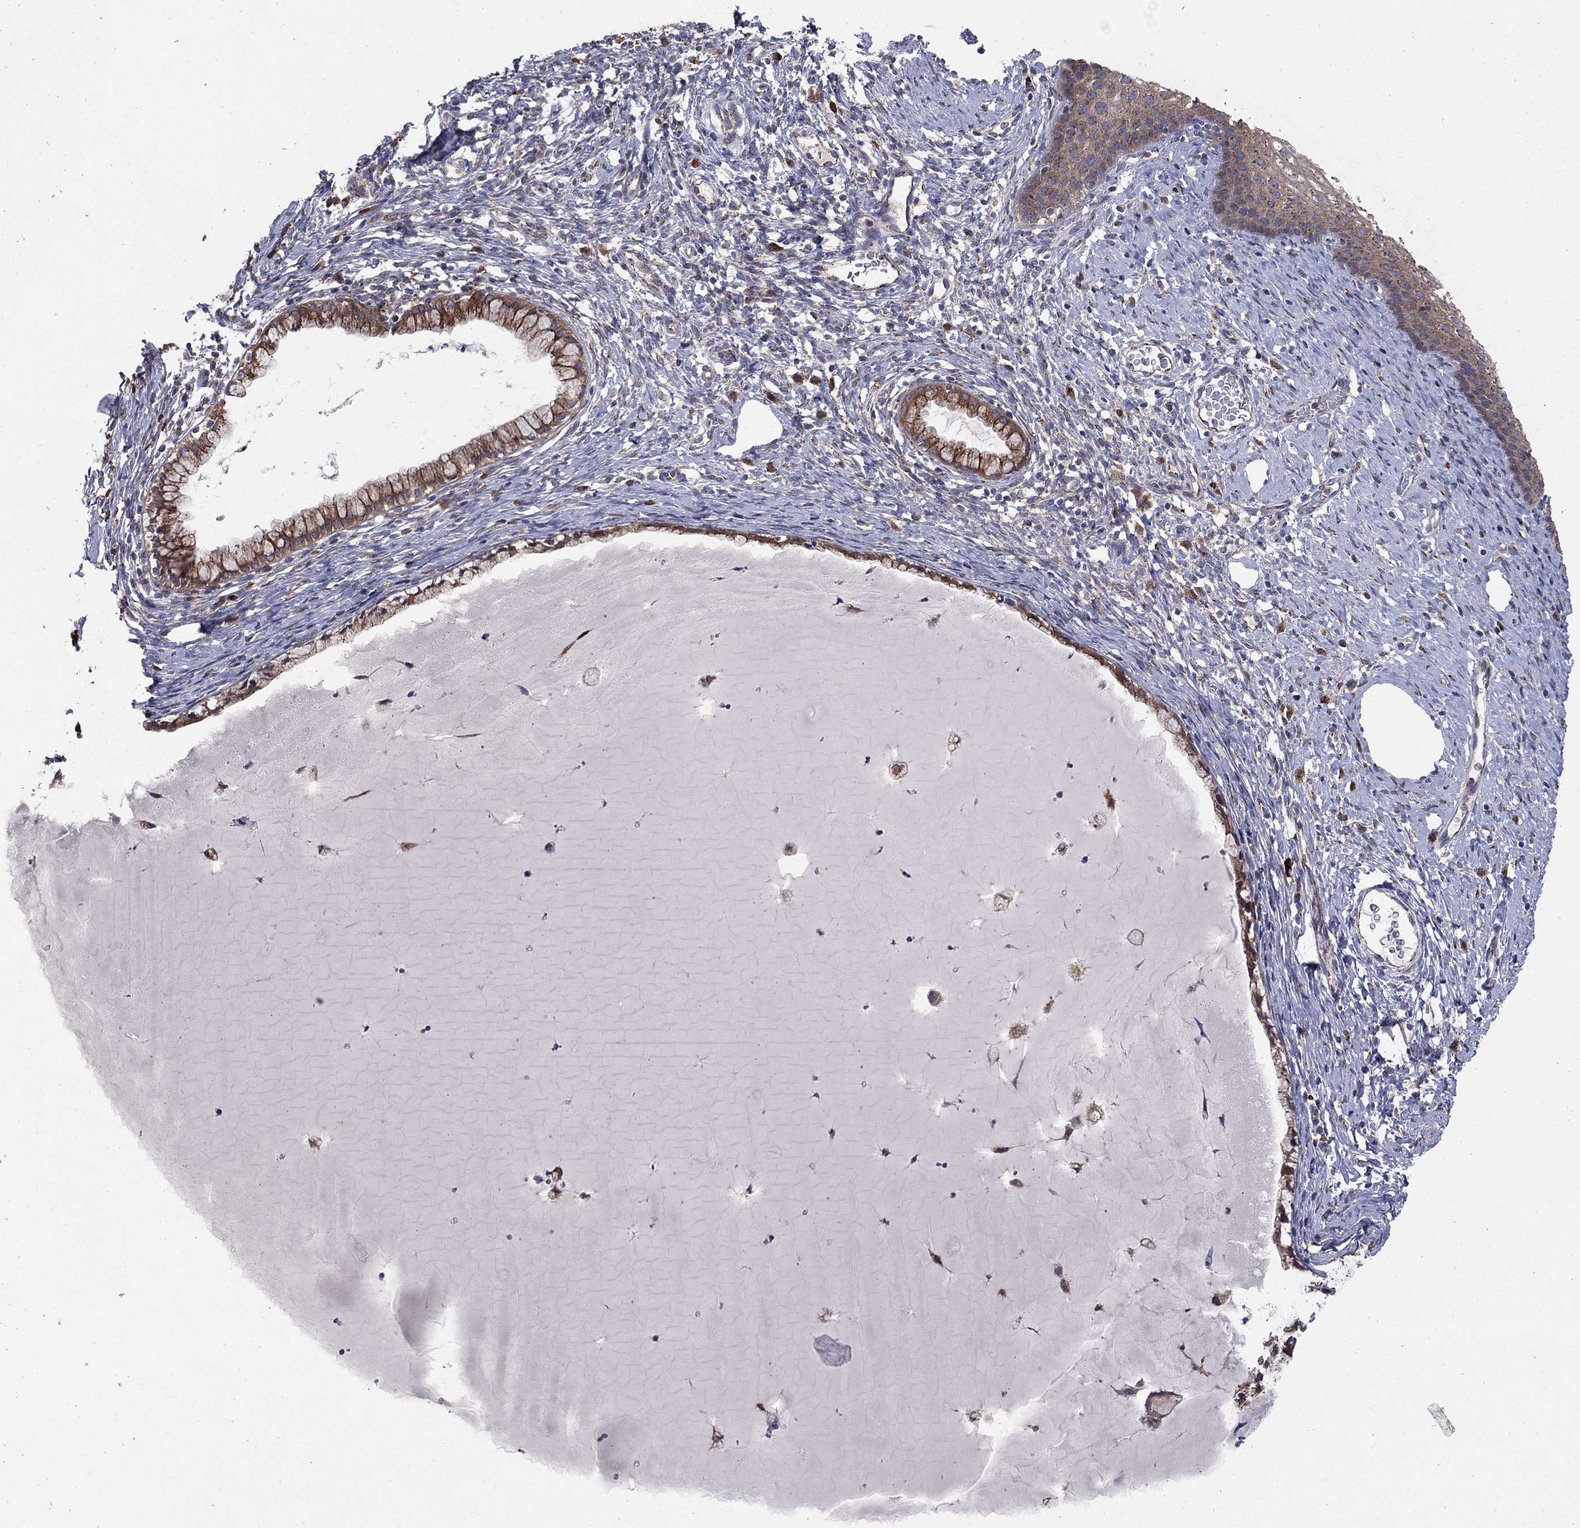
{"staining": {"intensity": "strong", "quantity": "25%-75%", "location": "cytoplasmic/membranous"}, "tissue": "cervix", "cell_type": "Glandular cells", "image_type": "normal", "snomed": [{"axis": "morphology", "description": "Normal tissue, NOS"}, {"axis": "topography", "description": "Cervix"}], "caption": "High-power microscopy captured an immunohistochemistry (IHC) photomicrograph of unremarkable cervix, revealing strong cytoplasmic/membranous expression in about 25%-75% of glandular cells.", "gene": "YIF1A", "patient": {"sex": "female", "age": 39}}